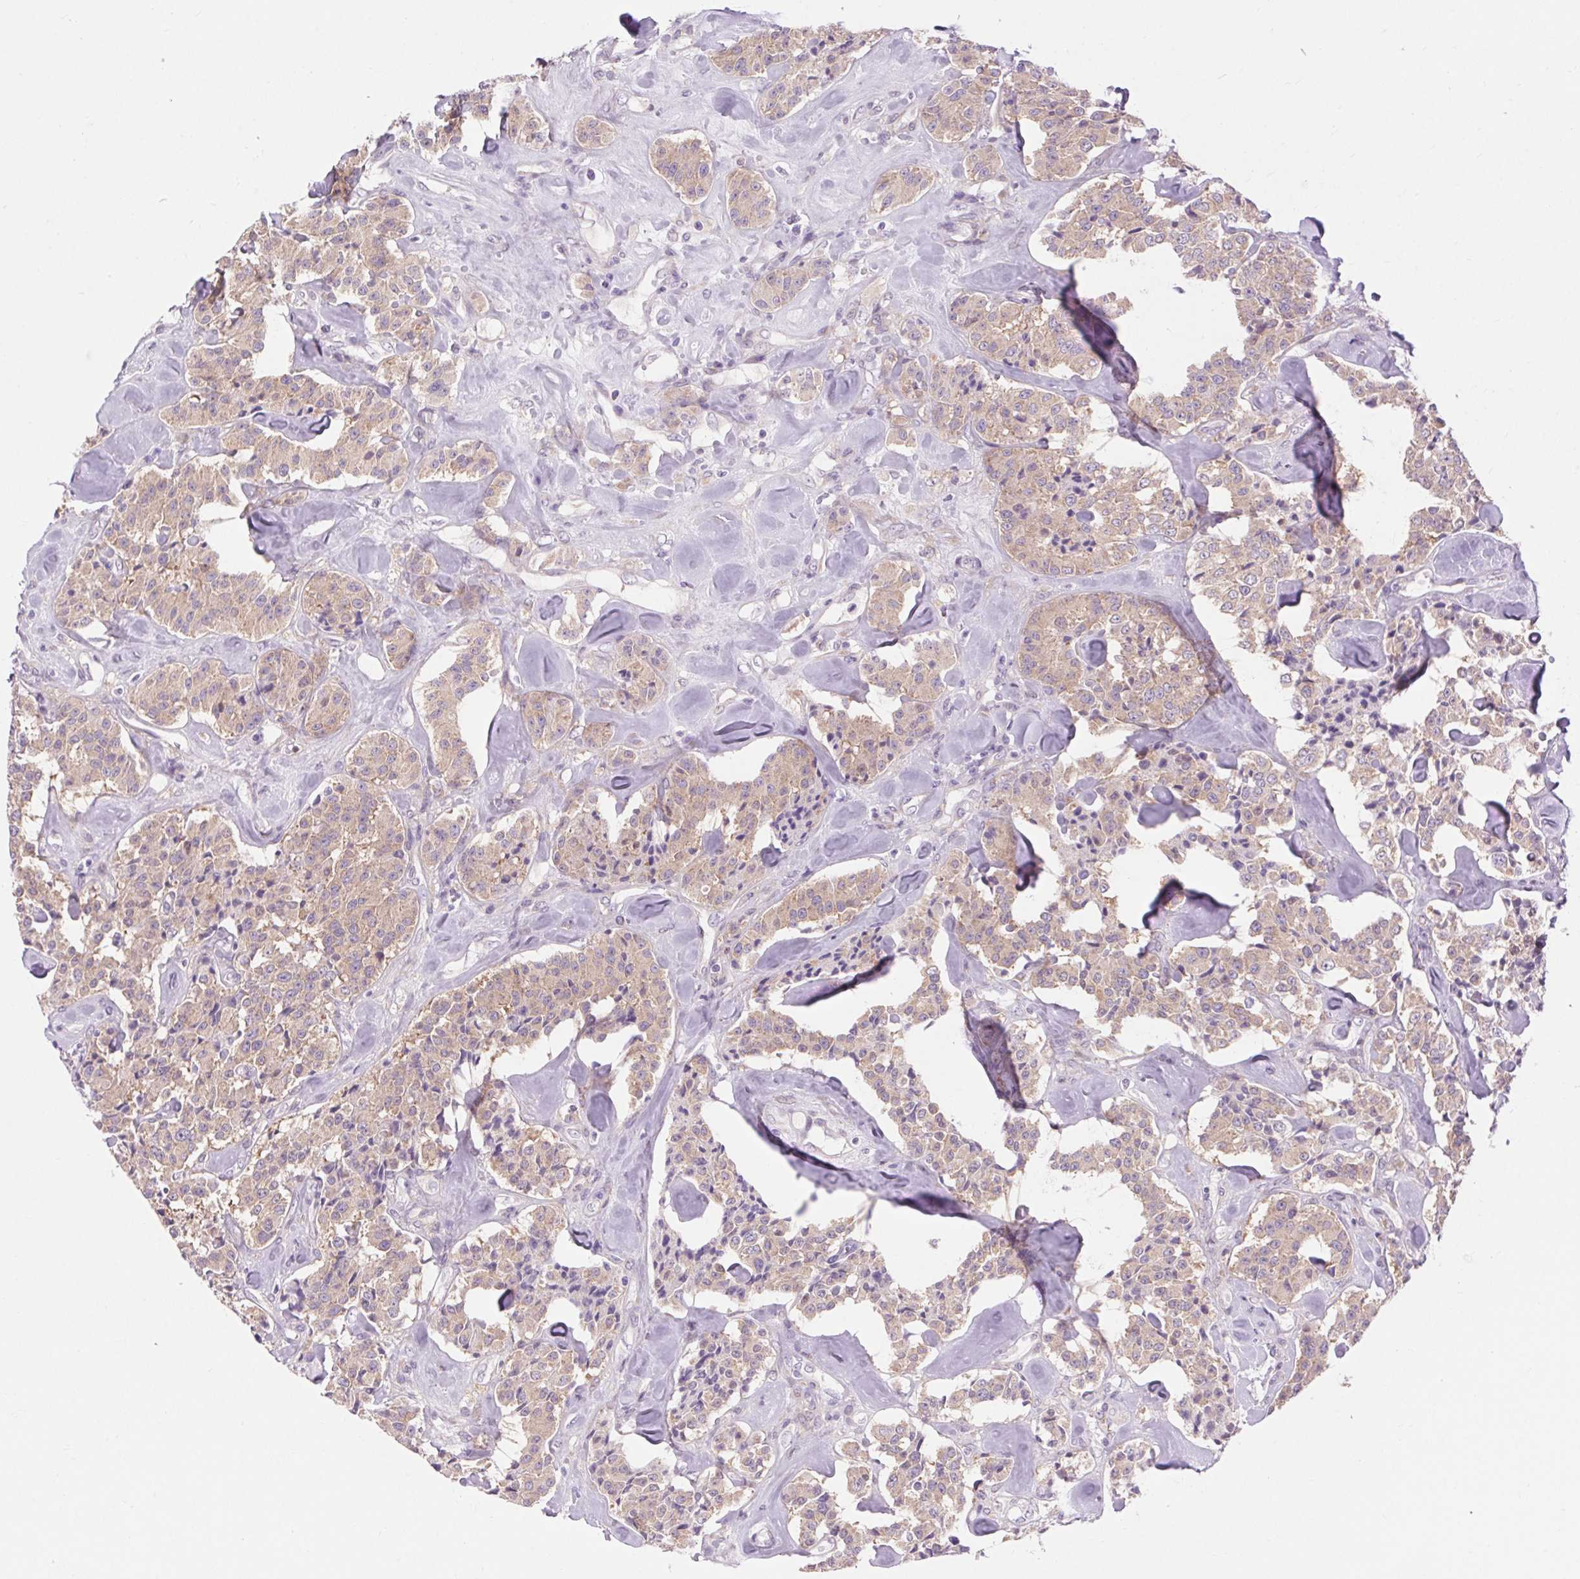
{"staining": {"intensity": "weak", "quantity": "25%-75%", "location": "cytoplasmic/membranous"}, "tissue": "carcinoid", "cell_type": "Tumor cells", "image_type": "cancer", "snomed": [{"axis": "morphology", "description": "Carcinoid, malignant, NOS"}, {"axis": "topography", "description": "Pancreas"}], "caption": "A histopathology image showing weak cytoplasmic/membranous staining in about 25%-75% of tumor cells in carcinoid, as visualized by brown immunohistochemical staining.", "gene": "SOWAHC", "patient": {"sex": "male", "age": 41}}